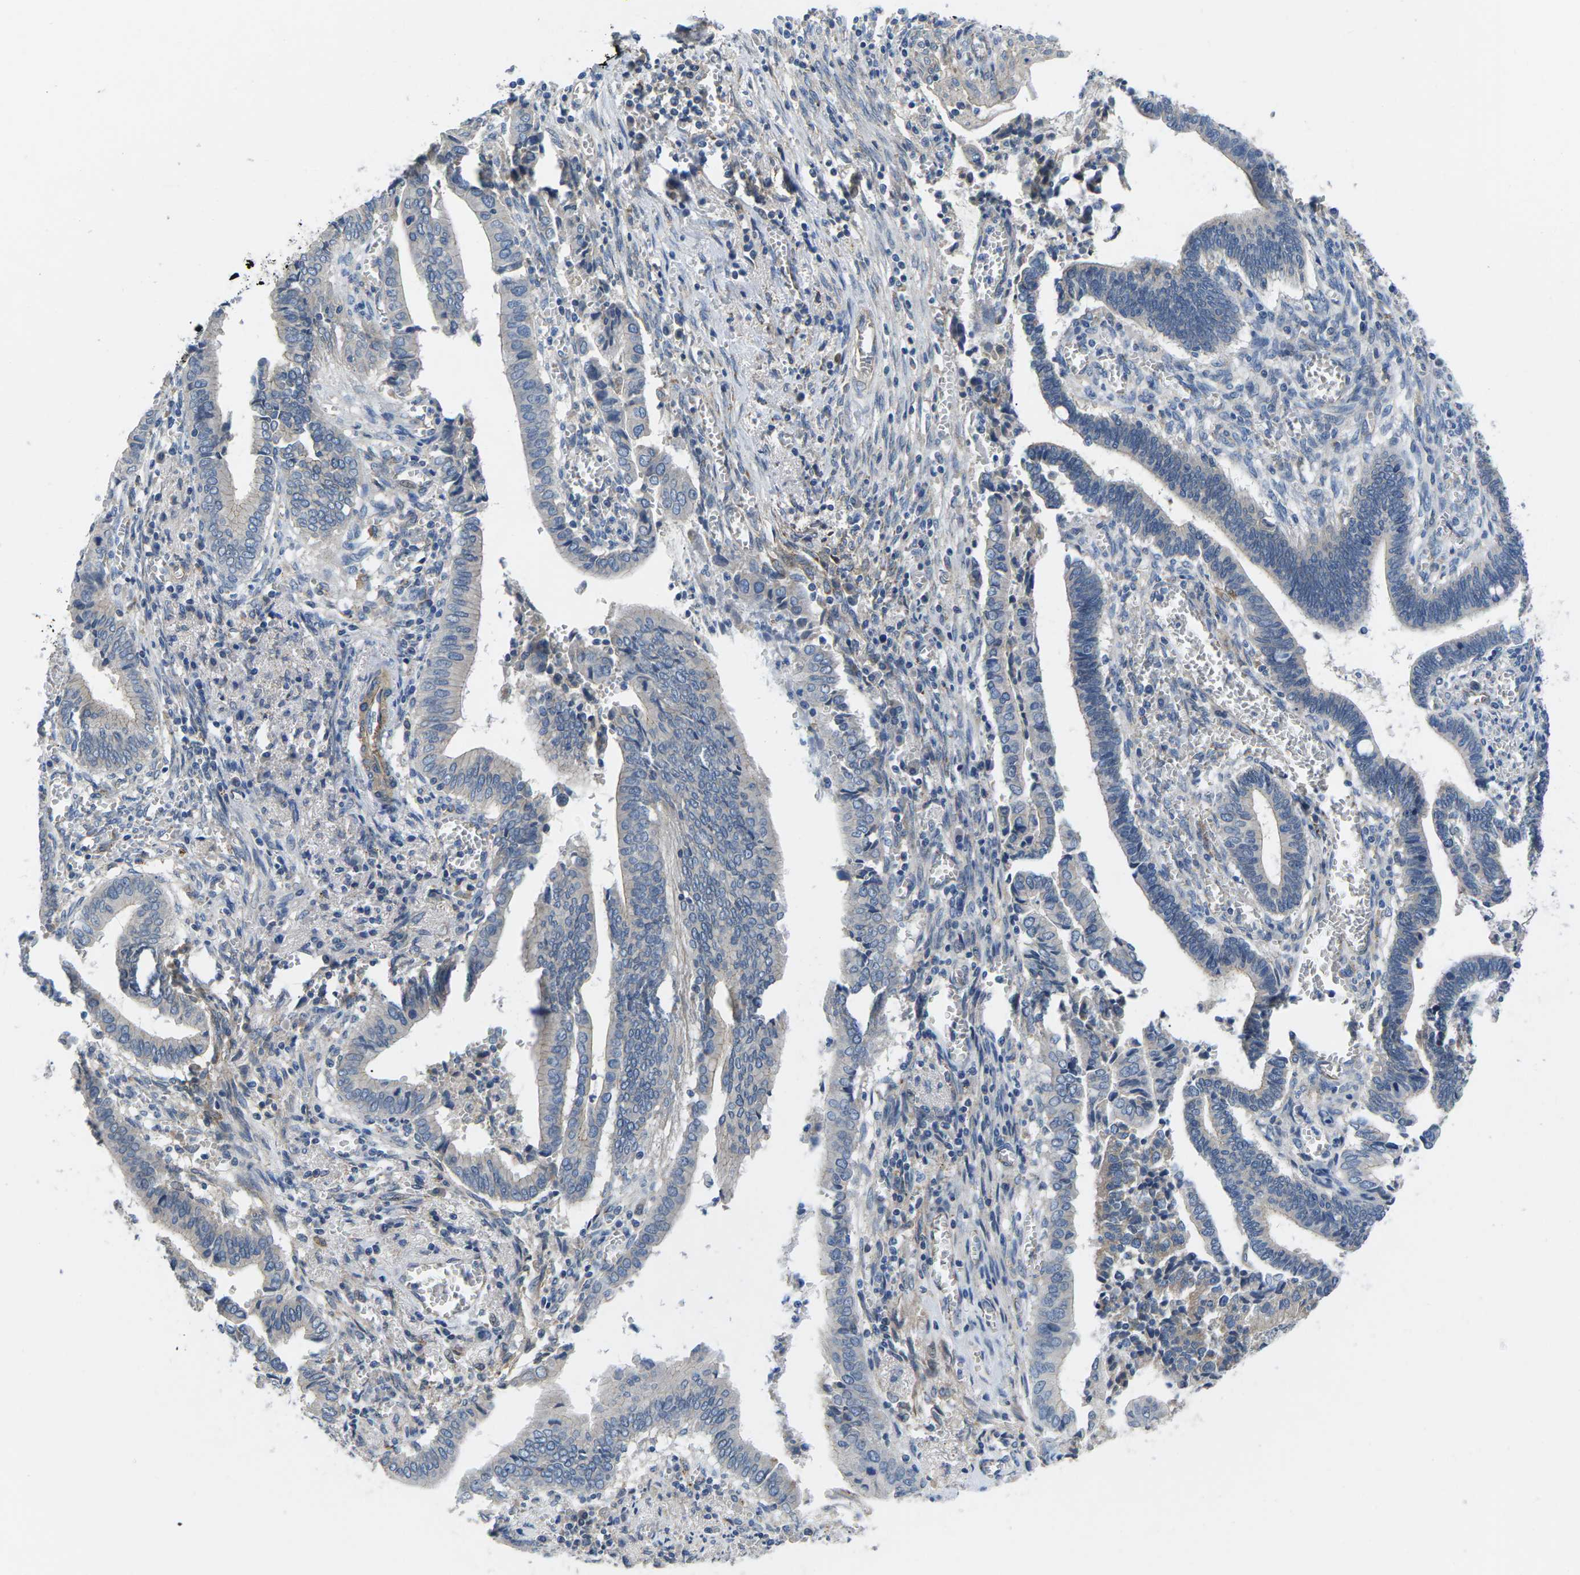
{"staining": {"intensity": "negative", "quantity": "none", "location": "none"}, "tissue": "cervical cancer", "cell_type": "Tumor cells", "image_type": "cancer", "snomed": [{"axis": "morphology", "description": "Adenocarcinoma, NOS"}, {"axis": "topography", "description": "Cervix"}], "caption": "This is a image of IHC staining of cervical cancer (adenocarcinoma), which shows no expression in tumor cells. (Brightfield microscopy of DAB immunohistochemistry (IHC) at high magnification).", "gene": "CTNND1", "patient": {"sex": "female", "age": 44}}